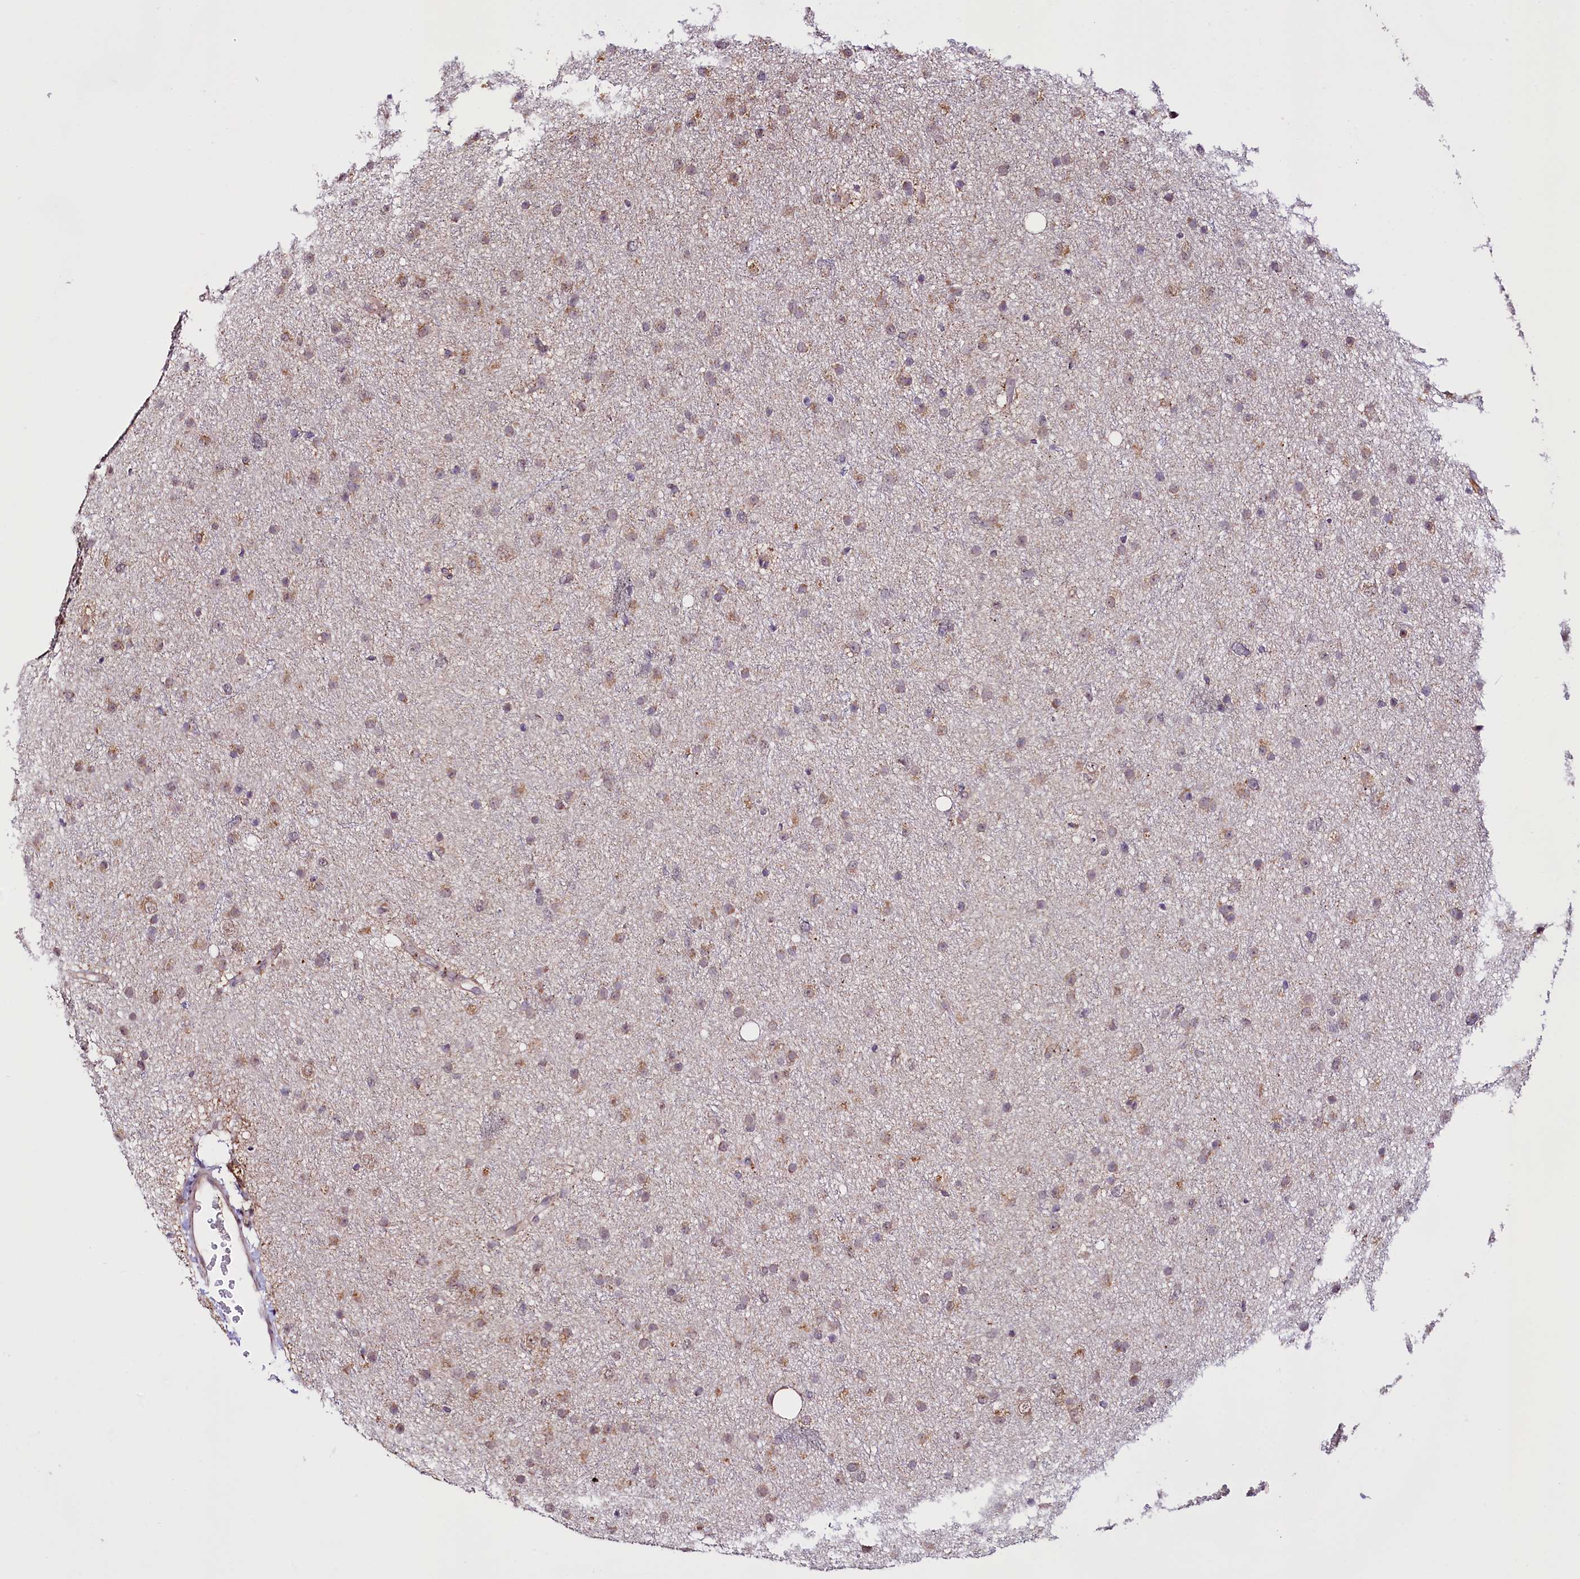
{"staining": {"intensity": "weak", "quantity": "25%-75%", "location": "cytoplasmic/membranous"}, "tissue": "glioma", "cell_type": "Tumor cells", "image_type": "cancer", "snomed": [{"axis": "morphology", "description": "Glioma, malignant, Low grade"}, {"axis": "topography", "description": "Cerebral cortex"}], "caption": "Tumor cells display low levels of weak cytoplasmic/membranous staining in approximately 25%-75% of cells in human glioma. (IHC, brightfield microscopy, high magnification).", "gene": "ST7", "patient": {"sex": "female", "age": 39}}